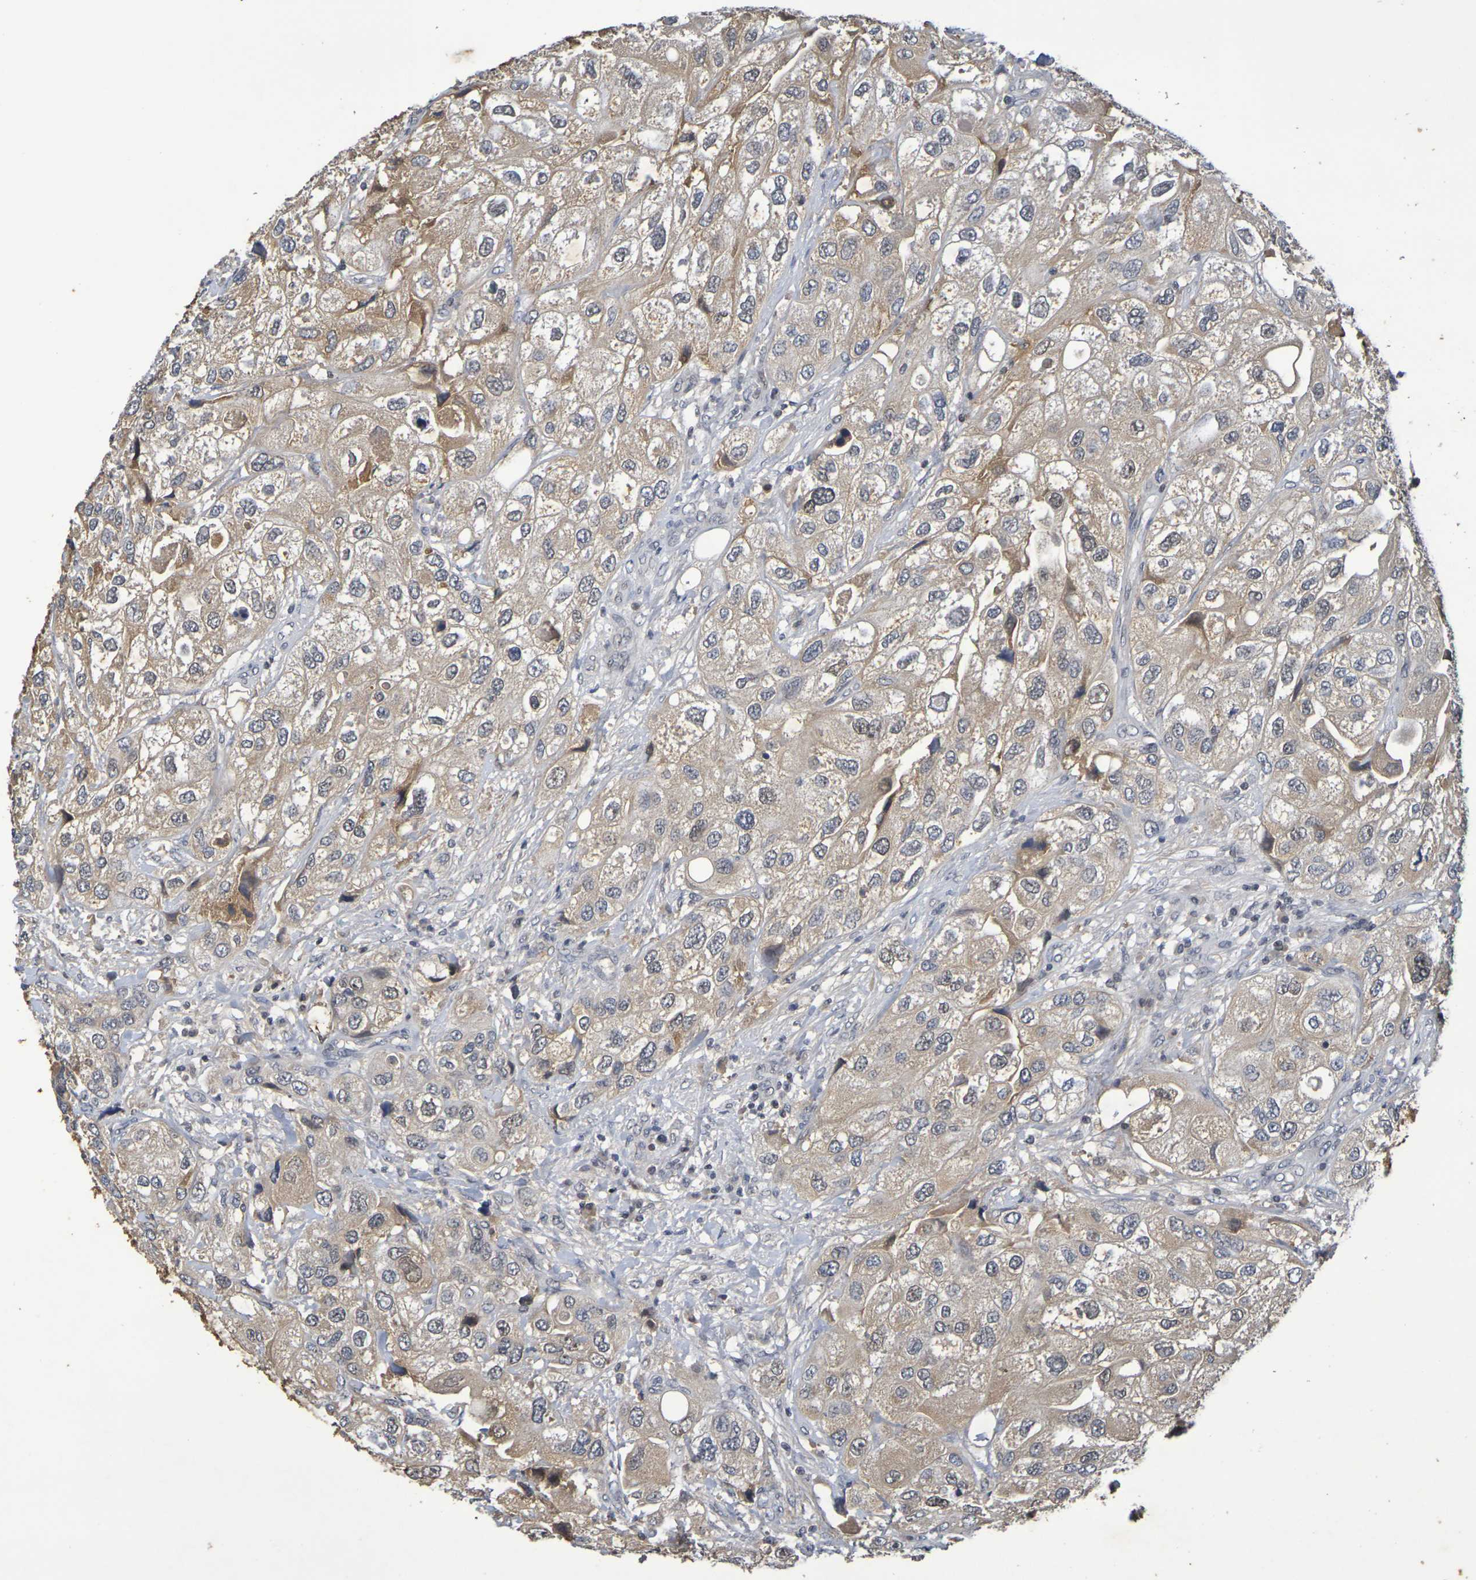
{"staining": {"intensity": "weak", "quantity": ">75%", "location": "cytoplasmic/membranous"}, "tissue": "urothelial cancer", "cell_type": "Tumor cells", "image_type": "cancer", "snomed": [{"axis": "morphology", "description": "Urothelial carcinoma, High grade"}, {"axis": "topography", "description": "Urinary bladder"}], "caption": "A photomicrograph showing weak cytoplasmic/membranous expression in about >75% of tumor cells in urothelial cancer, as visualized by brown immunohistochemical staining.", "gene": "TERF2", "patient": {"sex": "female", "age": 64}}